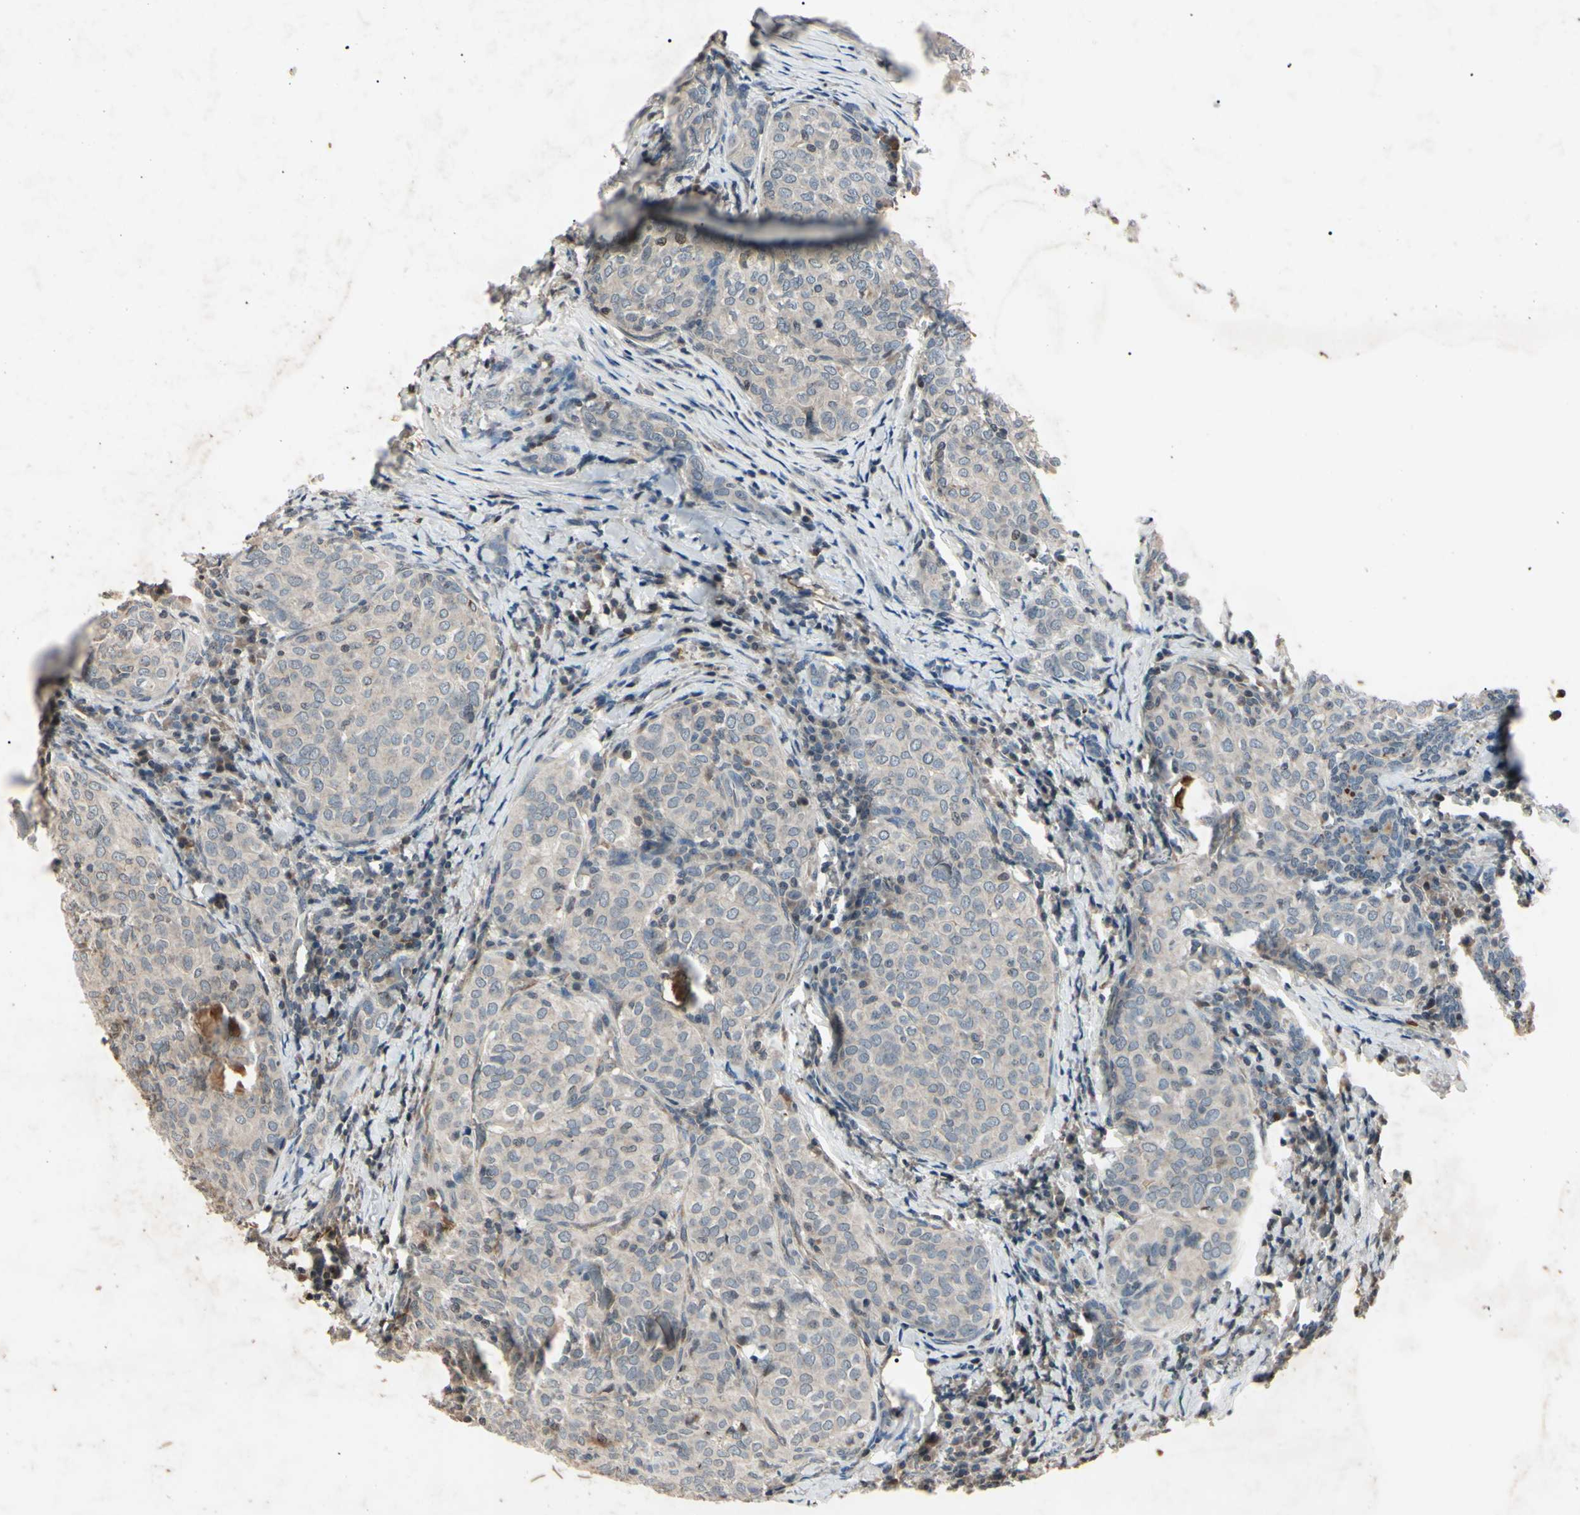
{"staining": {"intensity": "negative", "quantity": "none", "location": "none"}, "tissue": "thyroid cancer", "cell_type": "Tumor cells", "image_type": "cancer", "snomed": [{"axis": "morphology", "description": "Normal tissue, NOS"}, {"axis": "morphology", "description": "Papillary adenocarcinoma, NOS"}, {"axis": "topography", "description": "Thyroid gland"}], "caption": "Tumor cells show no significant staining in thyroid papillary adenocarcinoma.", "gene": "AEBP1", "patient": {"sex": "female", "age": 30}}